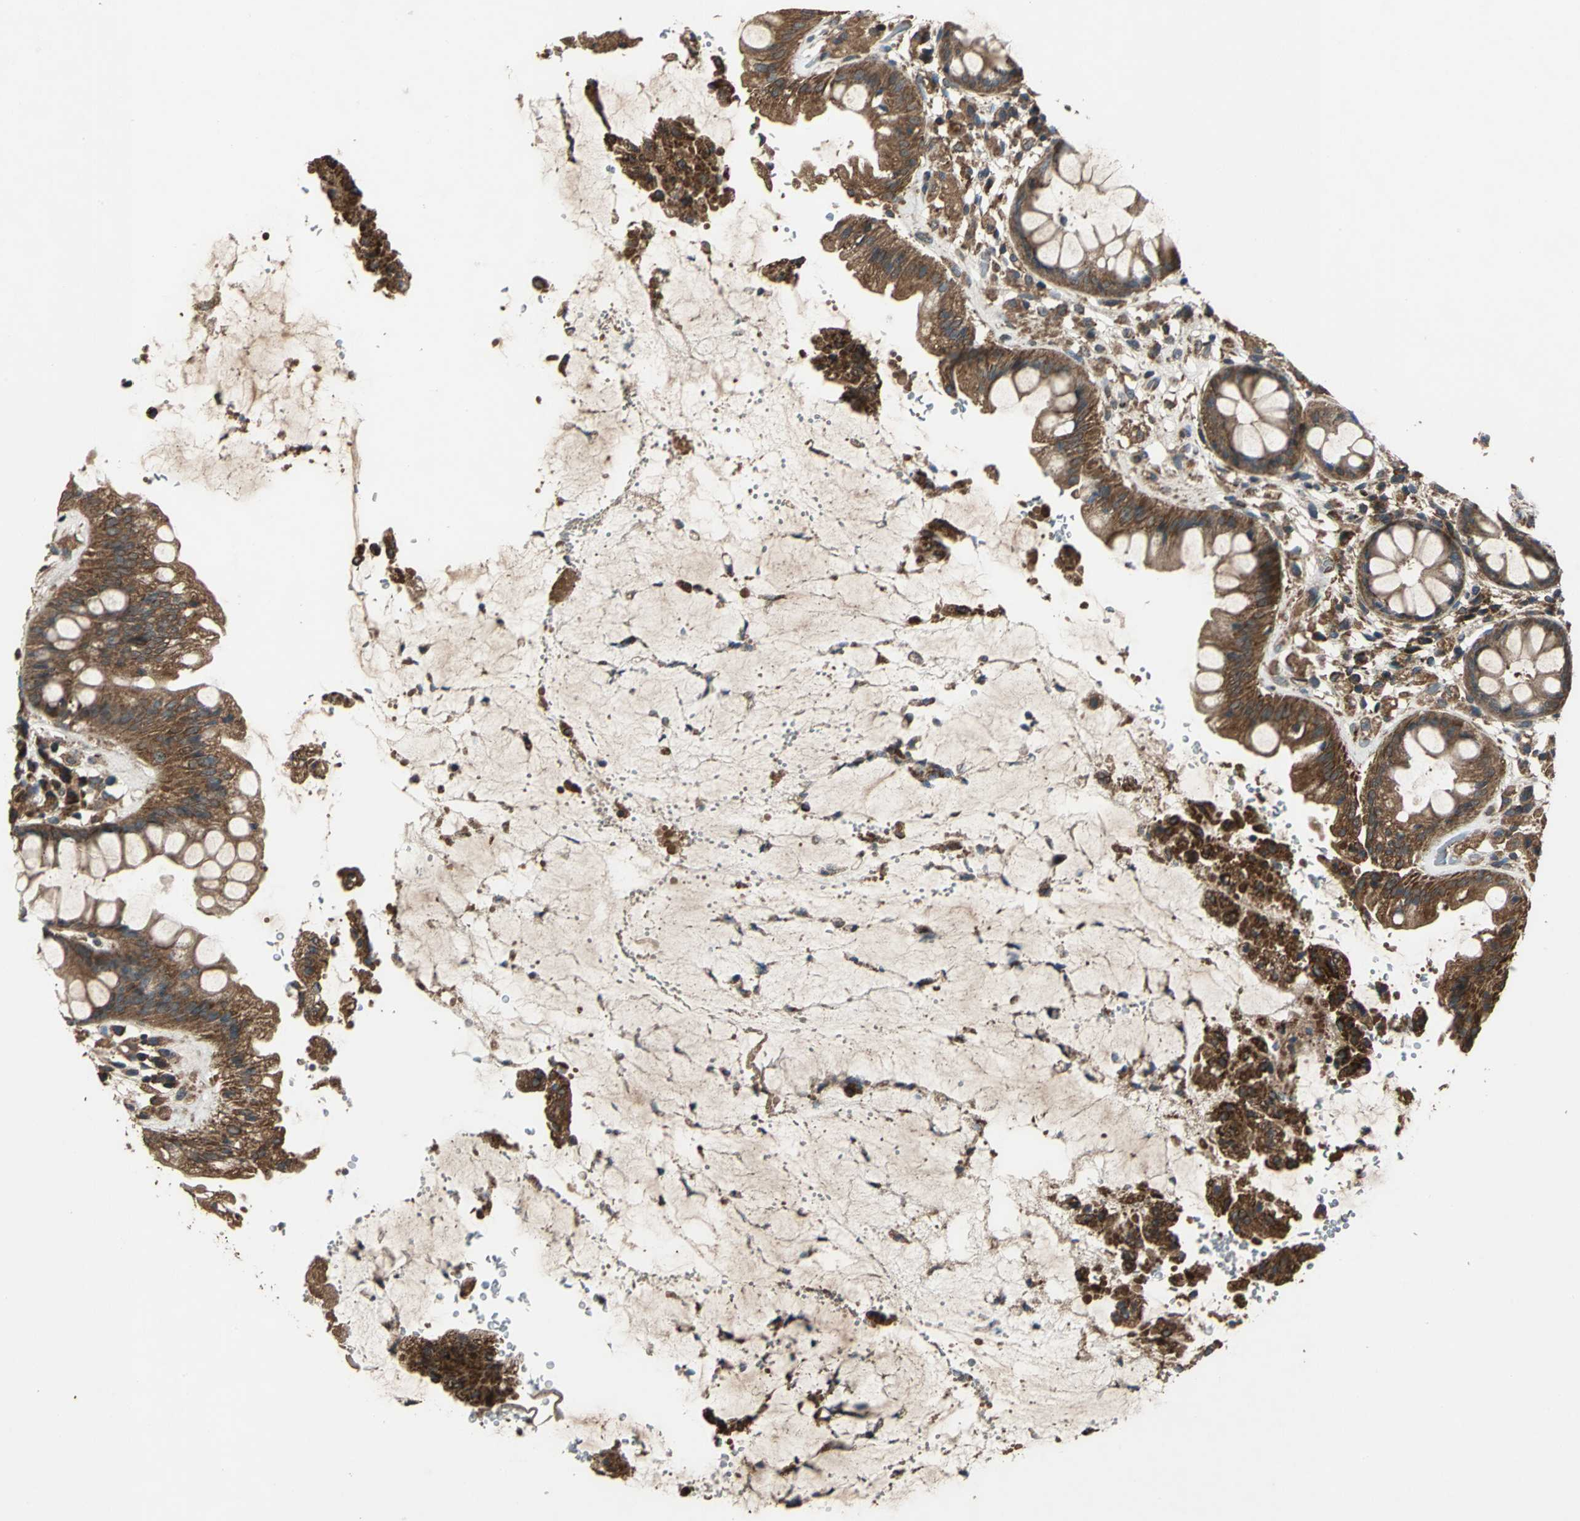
{"staining": {"intensity": "strong", "quantity": ">75%", "location": "cytoplasmic/membranous"}, "tissue": "rectum", "cell_type": "Glandular cells", "image_type": "normal", "snomed": [{"axis": "morphology", "description": "Normal tissue, NOS"}, {"axis": "topography", "description": "Rectum"}], "caption": "Brown immunohistochemical staining in normal human rectum reveals strong cytoplasmic/membranous expression in approximately >75% of glandular cells.", "gene": "ZNF608", "patient": {"sex": "female", "age": 46}}